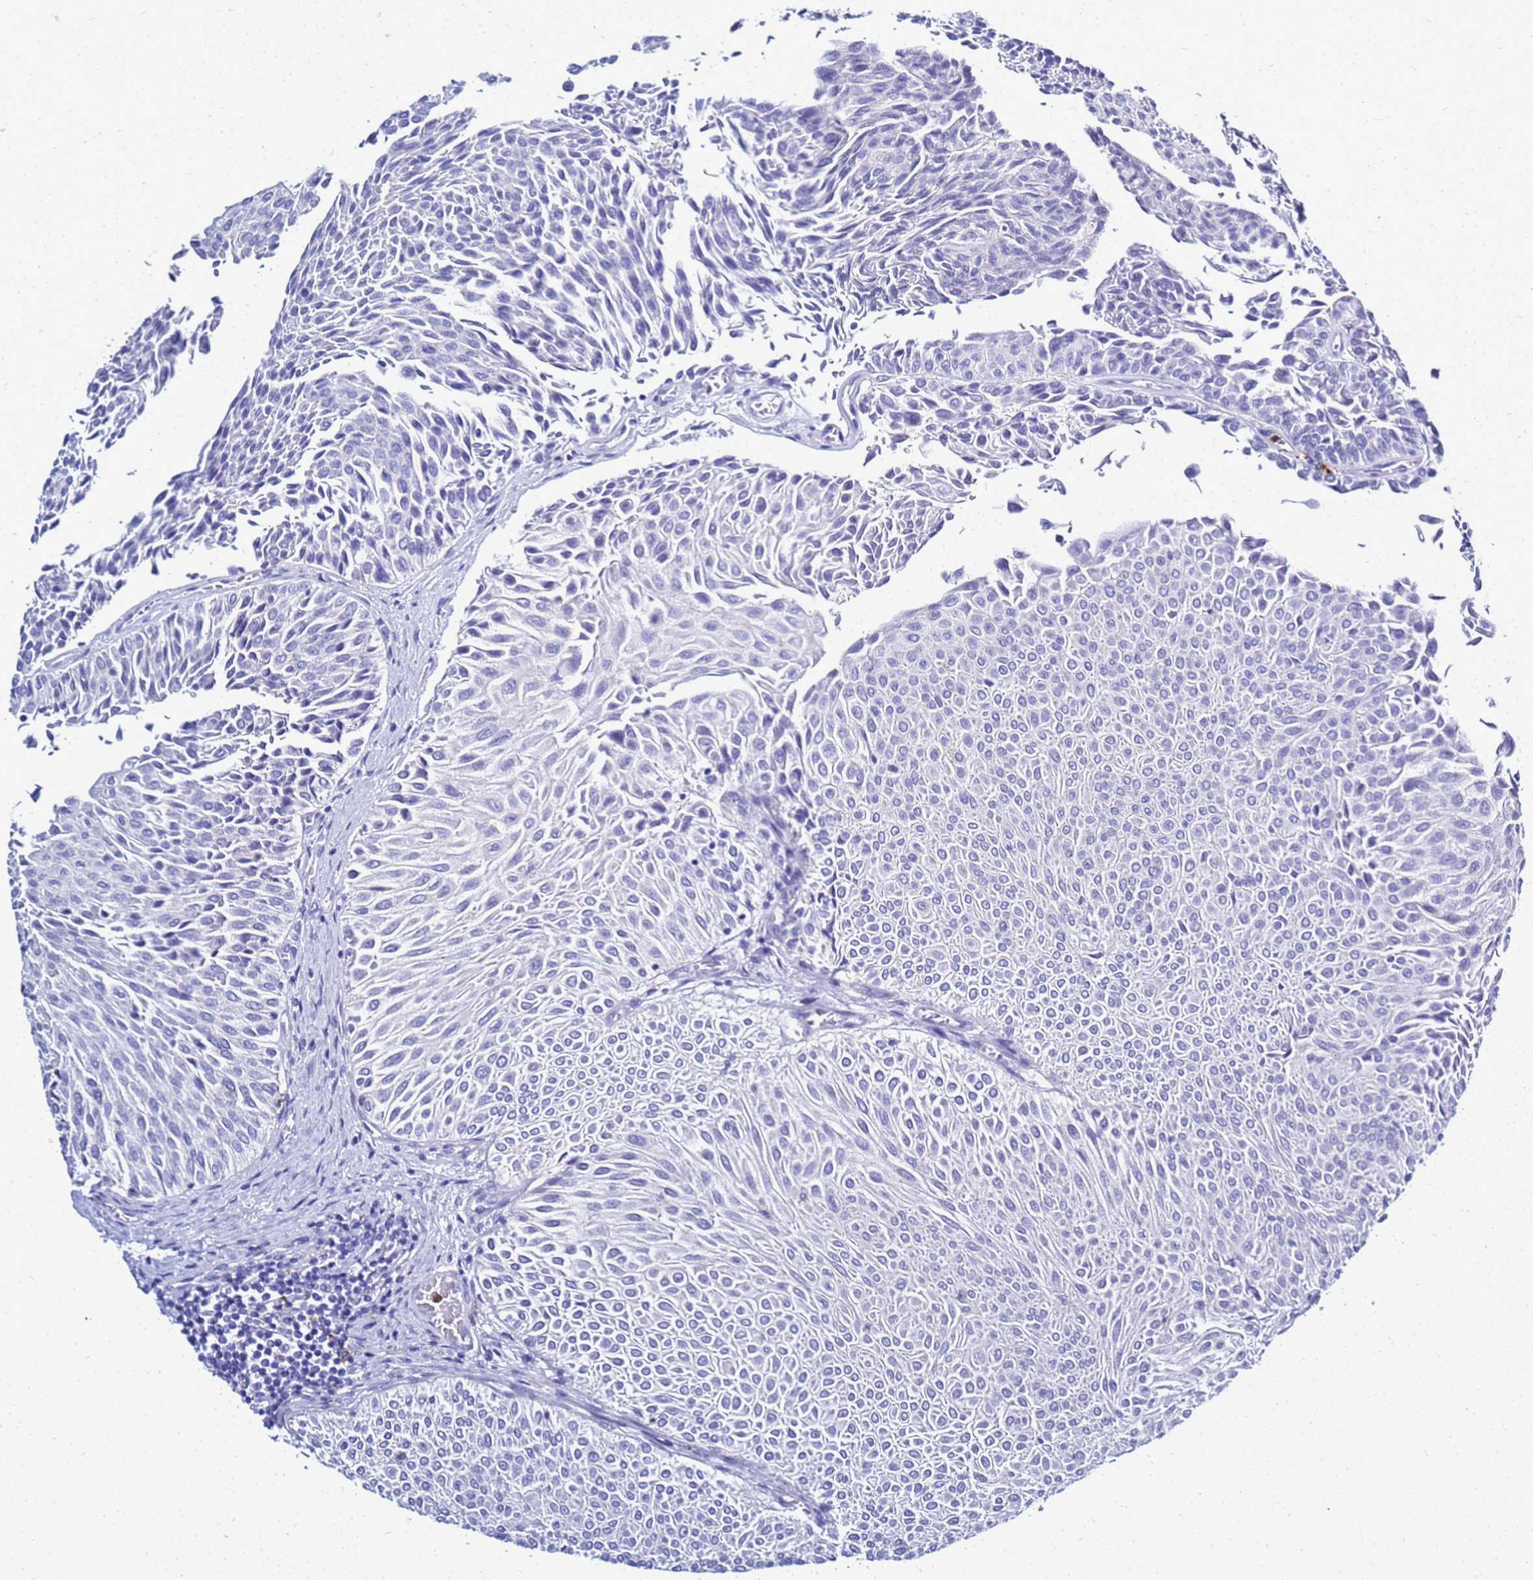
{"staining": {"intensity": "negative", "quantity": "none", "location": "none"}, "tissue": "urothelial cancer", "cell_type": "Tumor cells", "image_type": "cancer", "snomed": [{"axis": "morphology", "description": "Urothelial carcinoma, Low grade"}, {"axis": "topography", "description": "Urinary bladder"}], "caption": "Immunohistochemistry photomicrograph of human urothelial carcinoma (low-grade) stained for a protein (brown), which displays no staining in tumor cells.", "gene": "CSTA", "patient": {"sex": "male", "age": 78}}